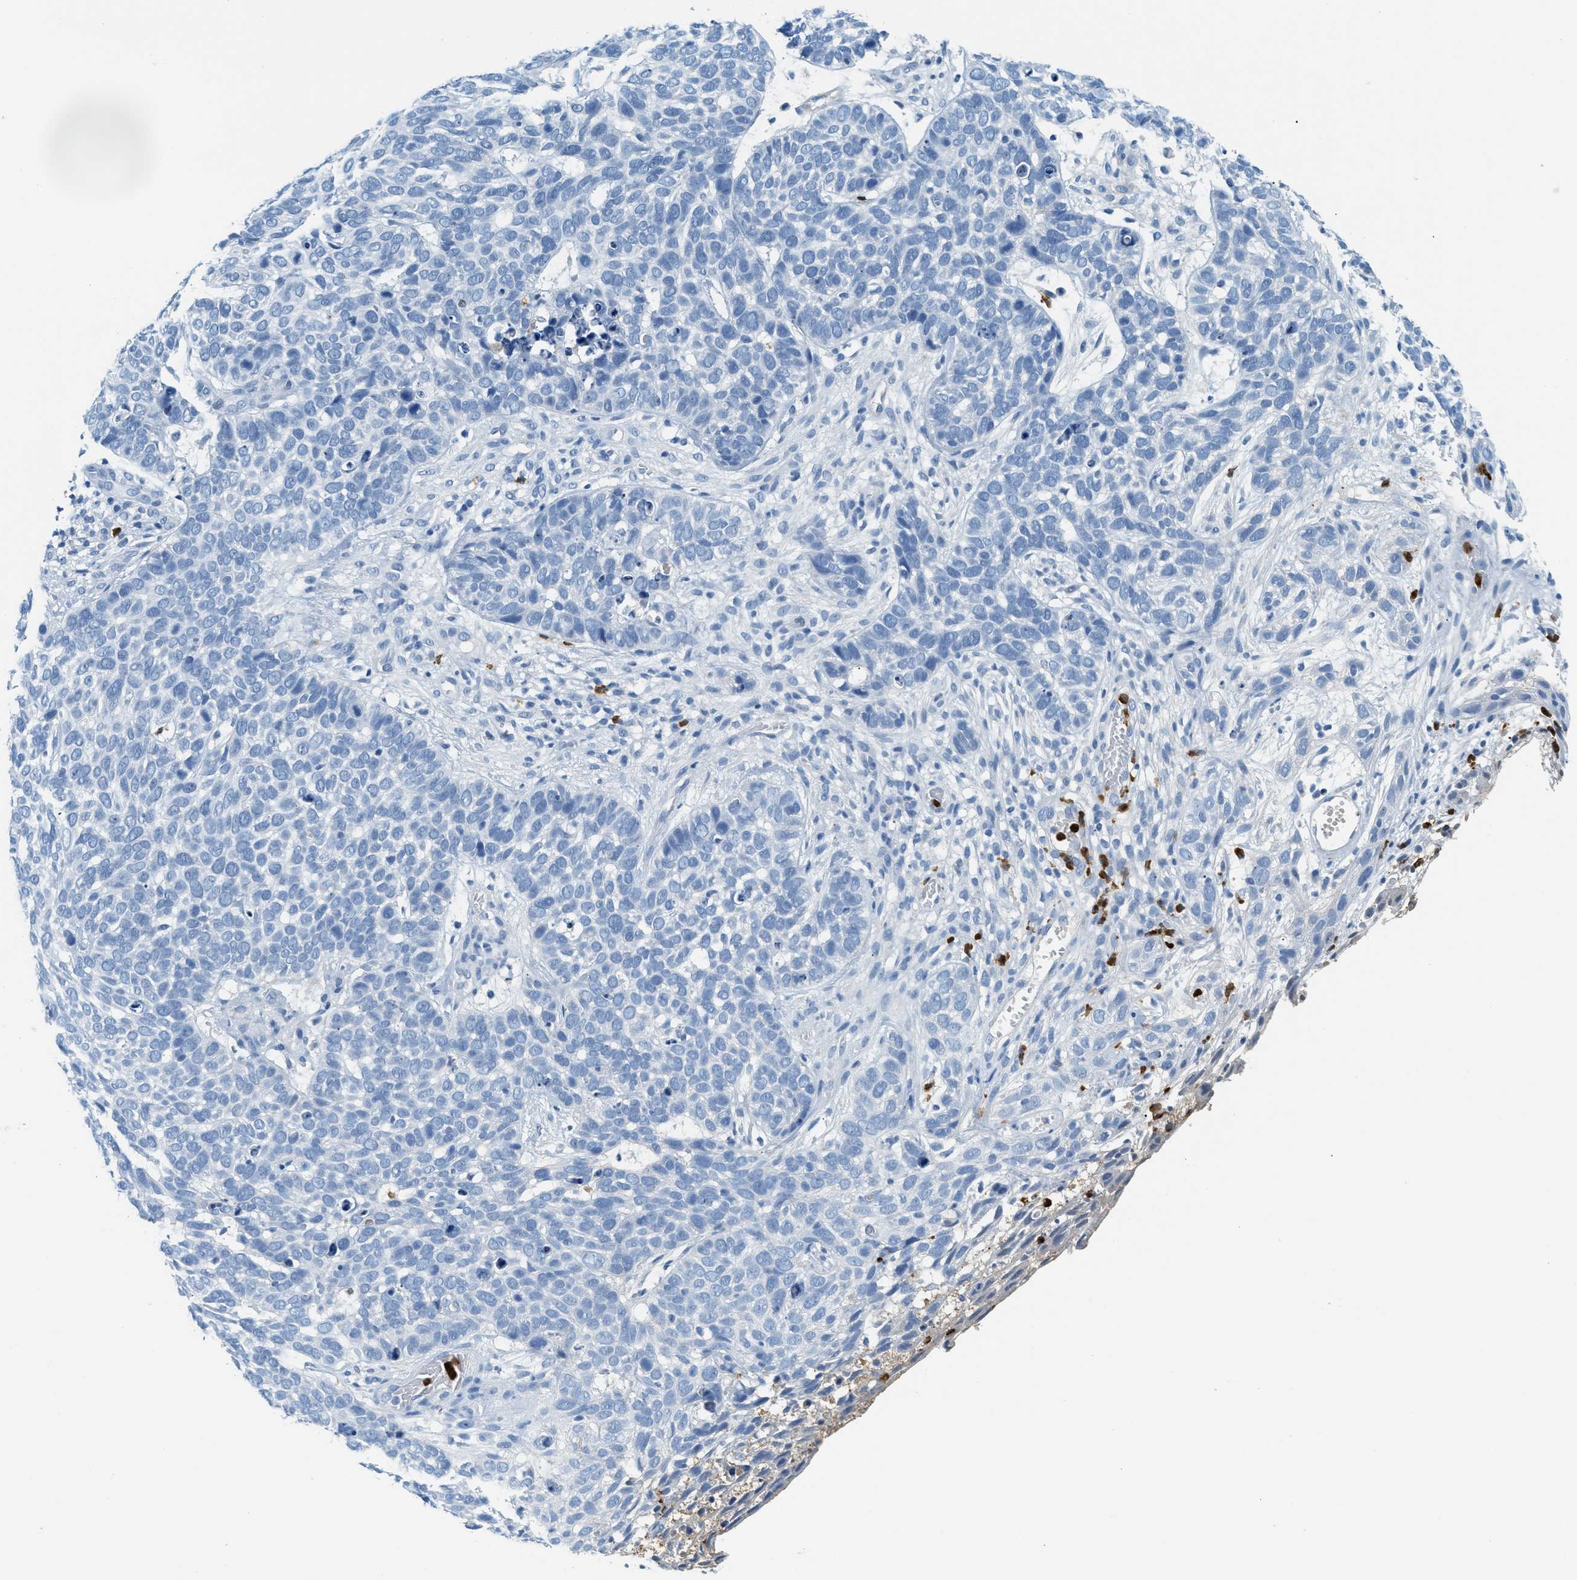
{"staining": {"intensity": "negative", "quantity": "none", "location": "none"}, "tissue": "skin cancer", "cell_type": "Tumor cells", "image_type": "cancer", "snomed": [{"axis": "morphology", "description": "Basal cell carcinoma"}, {"axis": "topography", "description": "Skin"}], "caption": "There is no significant staining in tumor cells of skin basal cell carcinoma. (Stains: DAB immunohistochemistry (IHC) with hematoxylin counter stain, Microscopy: brightfield microscopy at high magnification).", "gene": "LCN2", "patient": {"sex": "male", "age": 87}}